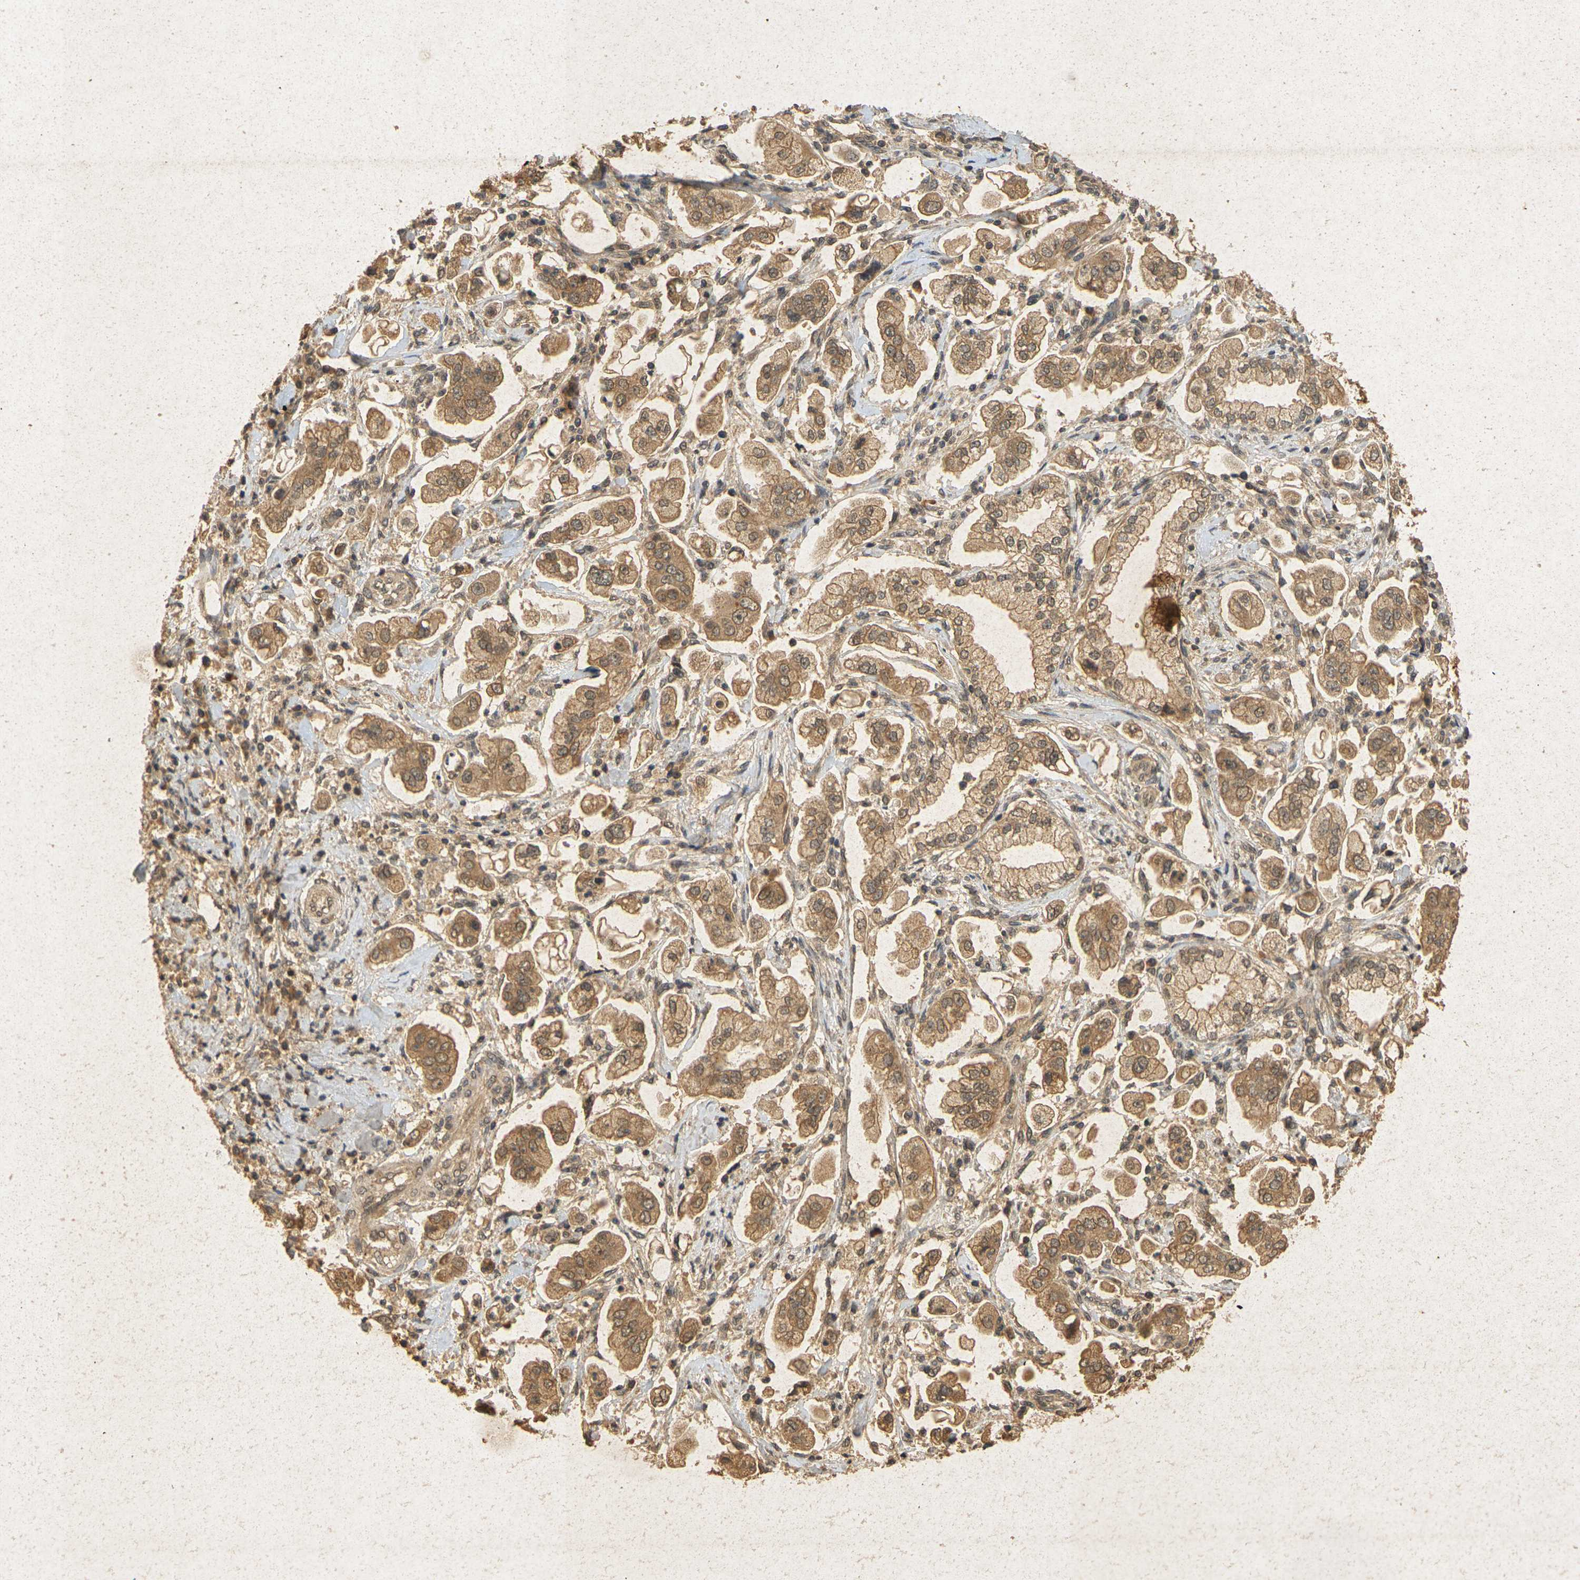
{"staining": {"intensity": "moderate", "quantity": ">75%", "location": "cytoplasmic/membranous"}, "tissue": "stomach cancer", "cell_type": "Tumor cells", "image_type": "cancer", "snomed": [{"axis": "morphology", "description": "Adenocarcinoma, NOS"}, {"axis": "topography", "description": "Stomach"}], "caption": "IHC of human stomach adenocarcinoma displays medium levels of moderate cytoplasmic/membranous staining in about >75% of tumor cells.", "gene": "ERN1", "patient": {"sex": "male", "age": 62}}